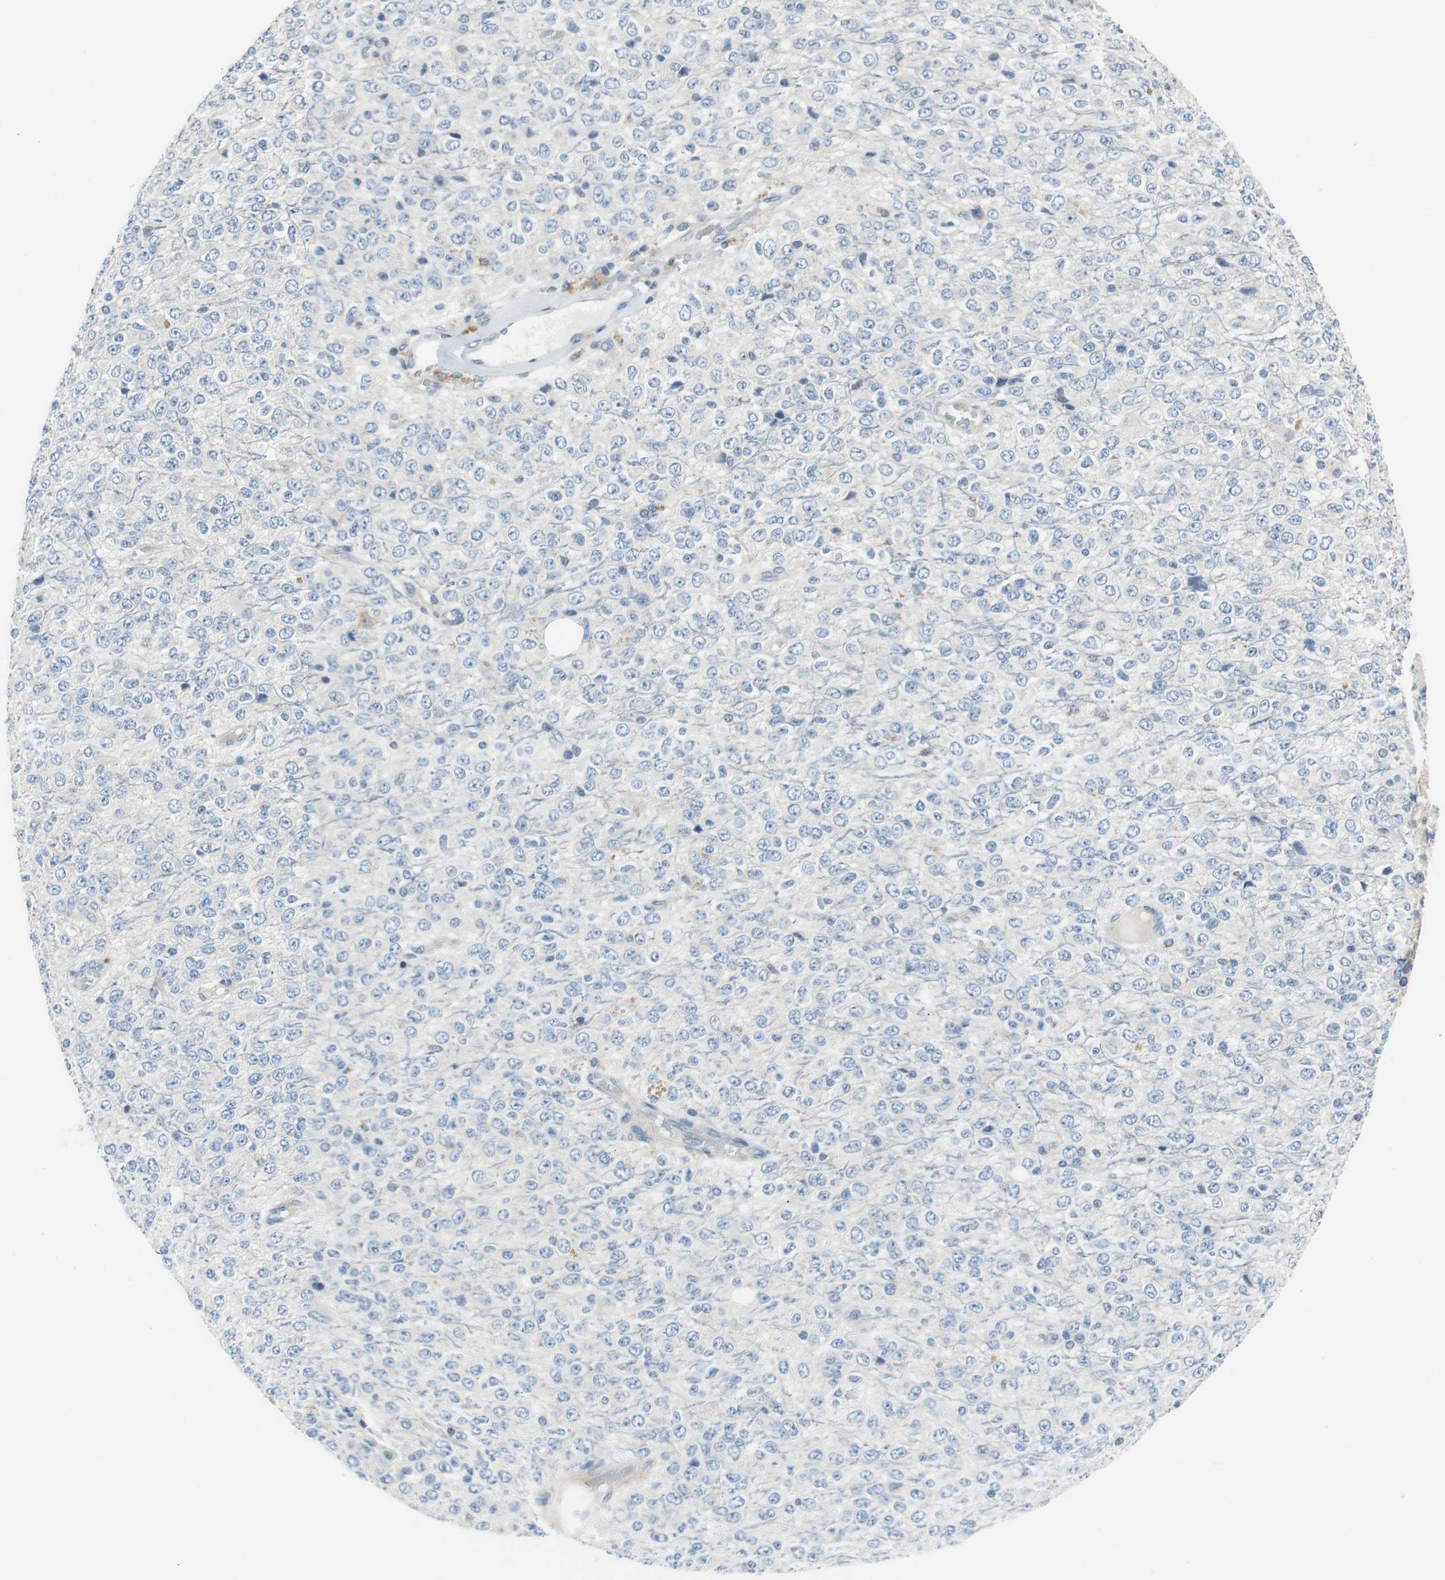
{"staining": {"intensity": "weak", "quantity": "<25%", "location": "cytoplasmic/membranous"}, "tissue": "glioma", "cell_type": "Tumor cells", "image_type": "cancer", "snomed": [{"axis": "morphology", "description": "Glioma, malignant, High grade"}, {"axis": "topography", "description": "pancreas cauda"}], "caption": "A photomicrograph of glioma stained for a protein displays no brown staining in tumor cells.", "gene": "PLAA", "patient": {"sex": "male", "age": 60}}